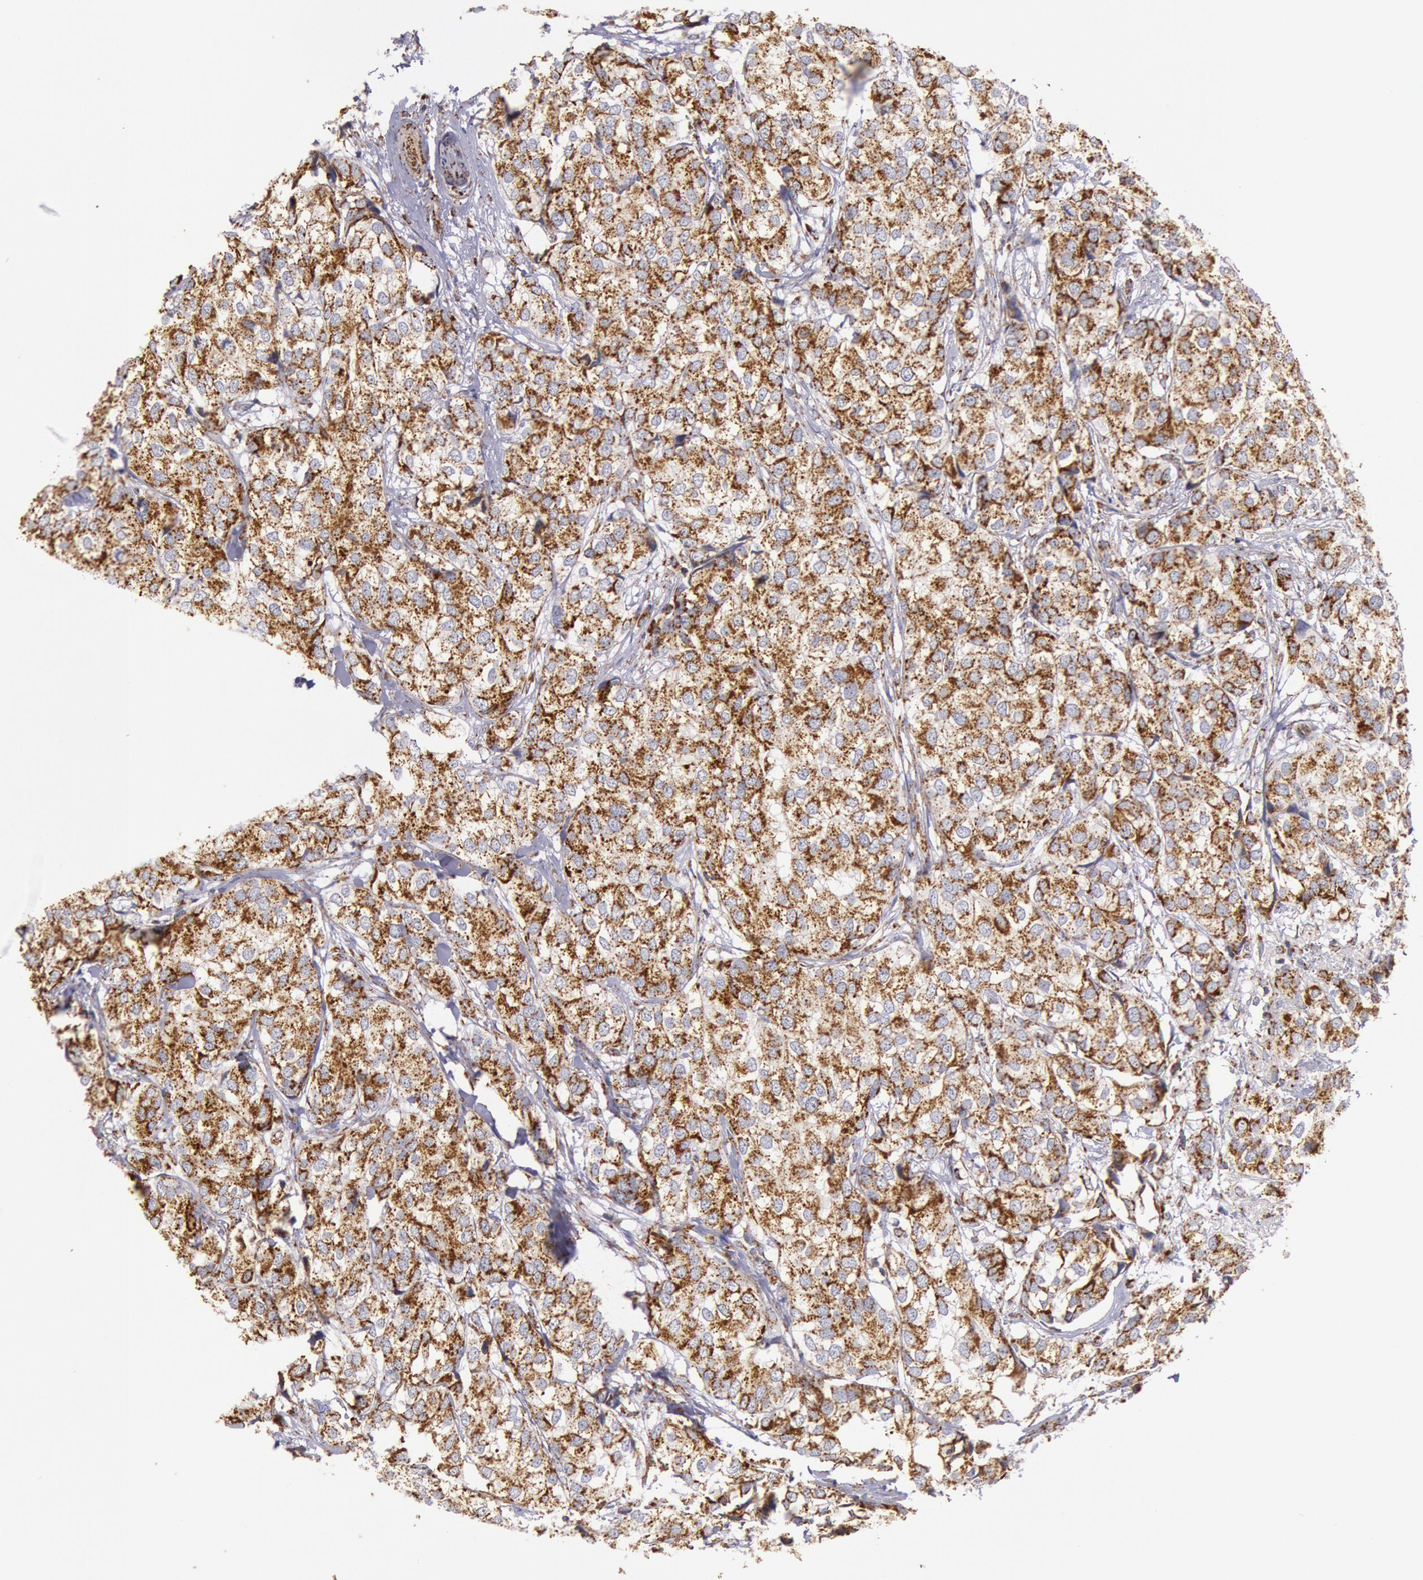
{"staining": {"intensity": "strong", "quantity": ">75%", "location": "cytoplasmic/membranous"}, "tissue": "breast cancer", "cell_type": "Tumor cells", "image_type": "cancer", "snomed": [{"axis": "morphology", "description": "Duct carcinoma"}, {"axis": "topography", "description": "Breast"}], "caption": "Infiltrating ductal carcinoma (breast) tissue exhibits strong cytoplasmic/membranous positivity in about >75% of tumor cells (DAB (3,3'-diaminobenzidine) IHC with brightfield microscopy, high magnification).", "gene": "CYC1", "patient": {"sex": "female", "age": 68}}